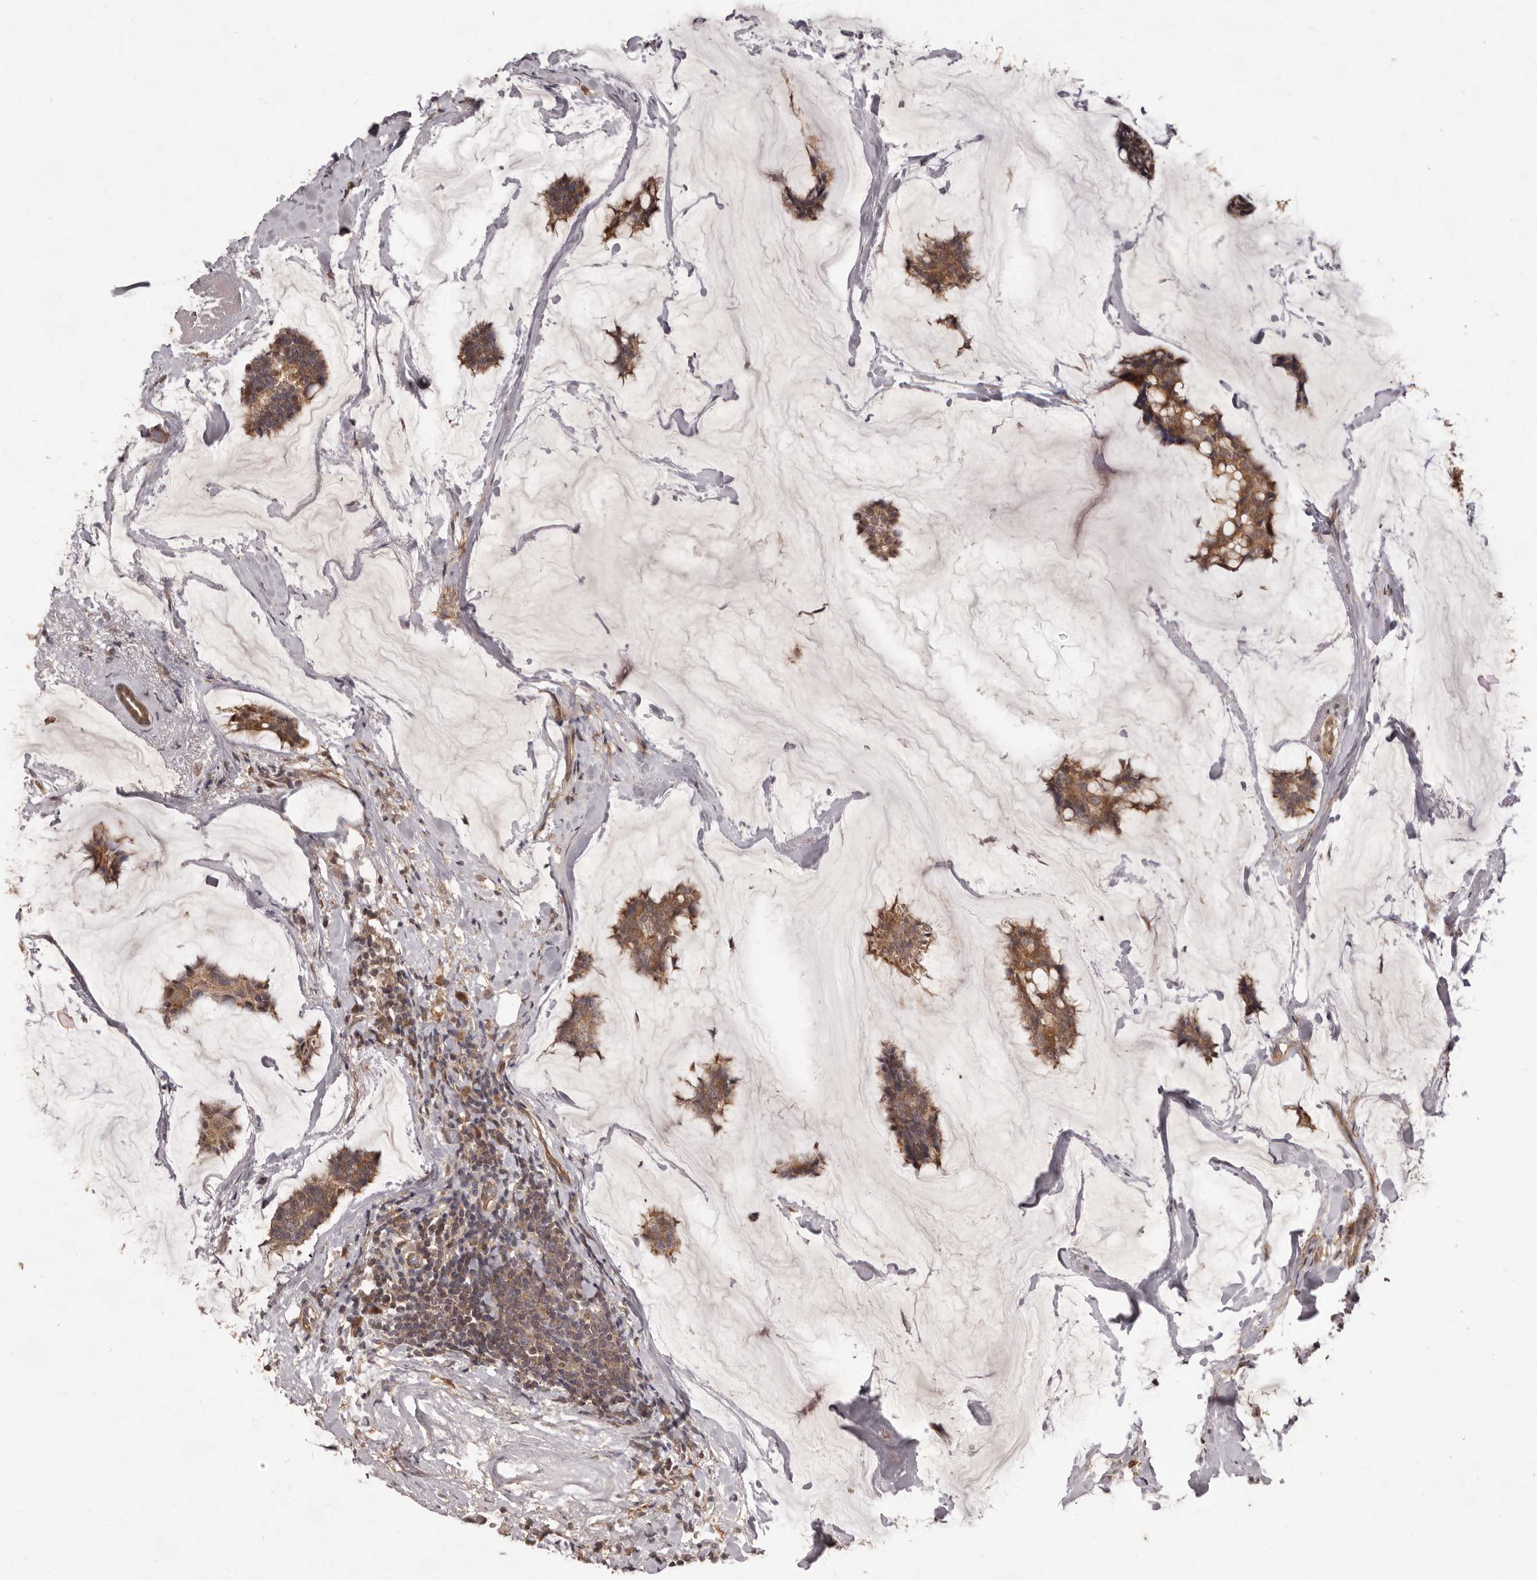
{"staining": {"intensity": "moderate", "quantity": ">75%", "location": "cytoplasmic/membranous"}, "tissue": "breast cancer", "cell_type": "Tumor cells", "image_type": "cancer", "snomed": [{"axis": "morphology", "description": "Duct carcinoma"}, {"axis": "topography", "description": "Breast"}], "caption": "Approximately >75% of tumor cells in human breast cancer (infiltrating ductal carcinoma) reveal moderate cytoplasmic/membranous protein positivity as visualized by brown immunohistochemical staining.", "gene": "MTO1", "patient": {"sex": "female", "age": 93}}